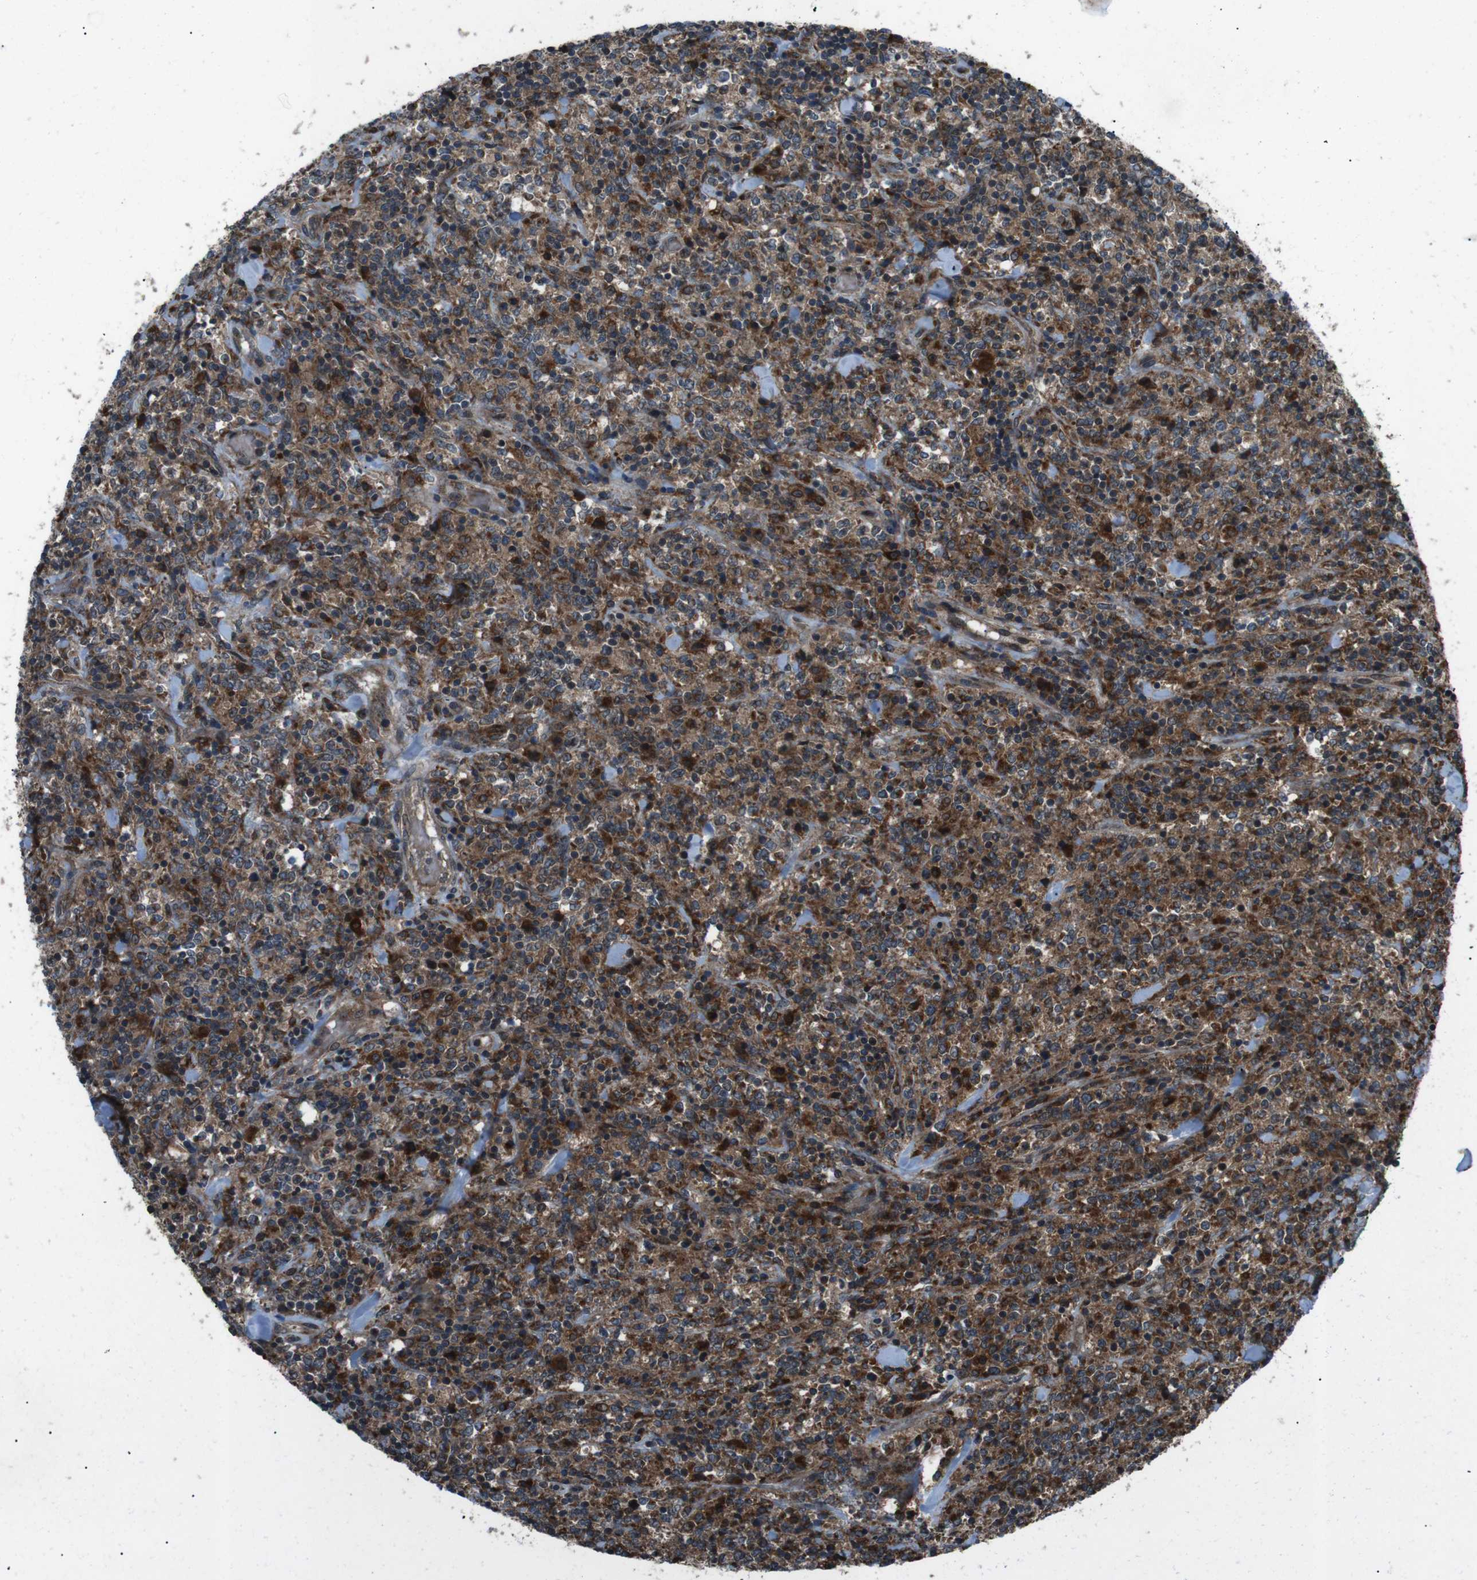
{"staining": {"intensity": "strong", "quantity": "25%-75%", "location": "cytoplasmic/membranous"}, "tissue": "lymphoma", "cell_type": "Tumor cells", "image_type": "cancer", "snomed": [{"axis": "morphology", "description": "Malignant lymphoma, non-Hodgkin's type, High grade"}, {"axis": "topography", "description": "Soft tissue"}], "caption": "Immunohistochemistry (IHC) image of neoplastic tissue: human high-grade malignant lymphoma, non-Hodgkin's type stained using immunohistochemistry (IHC) shows high levels of strong protein expression localized specifically in the cytoplasmic/membranous of tumor cells, appearing as a cytoplasmic/membranous brown color.", "gene": "SLC27A4", "patient": {"sex": "male", "age": 18}}